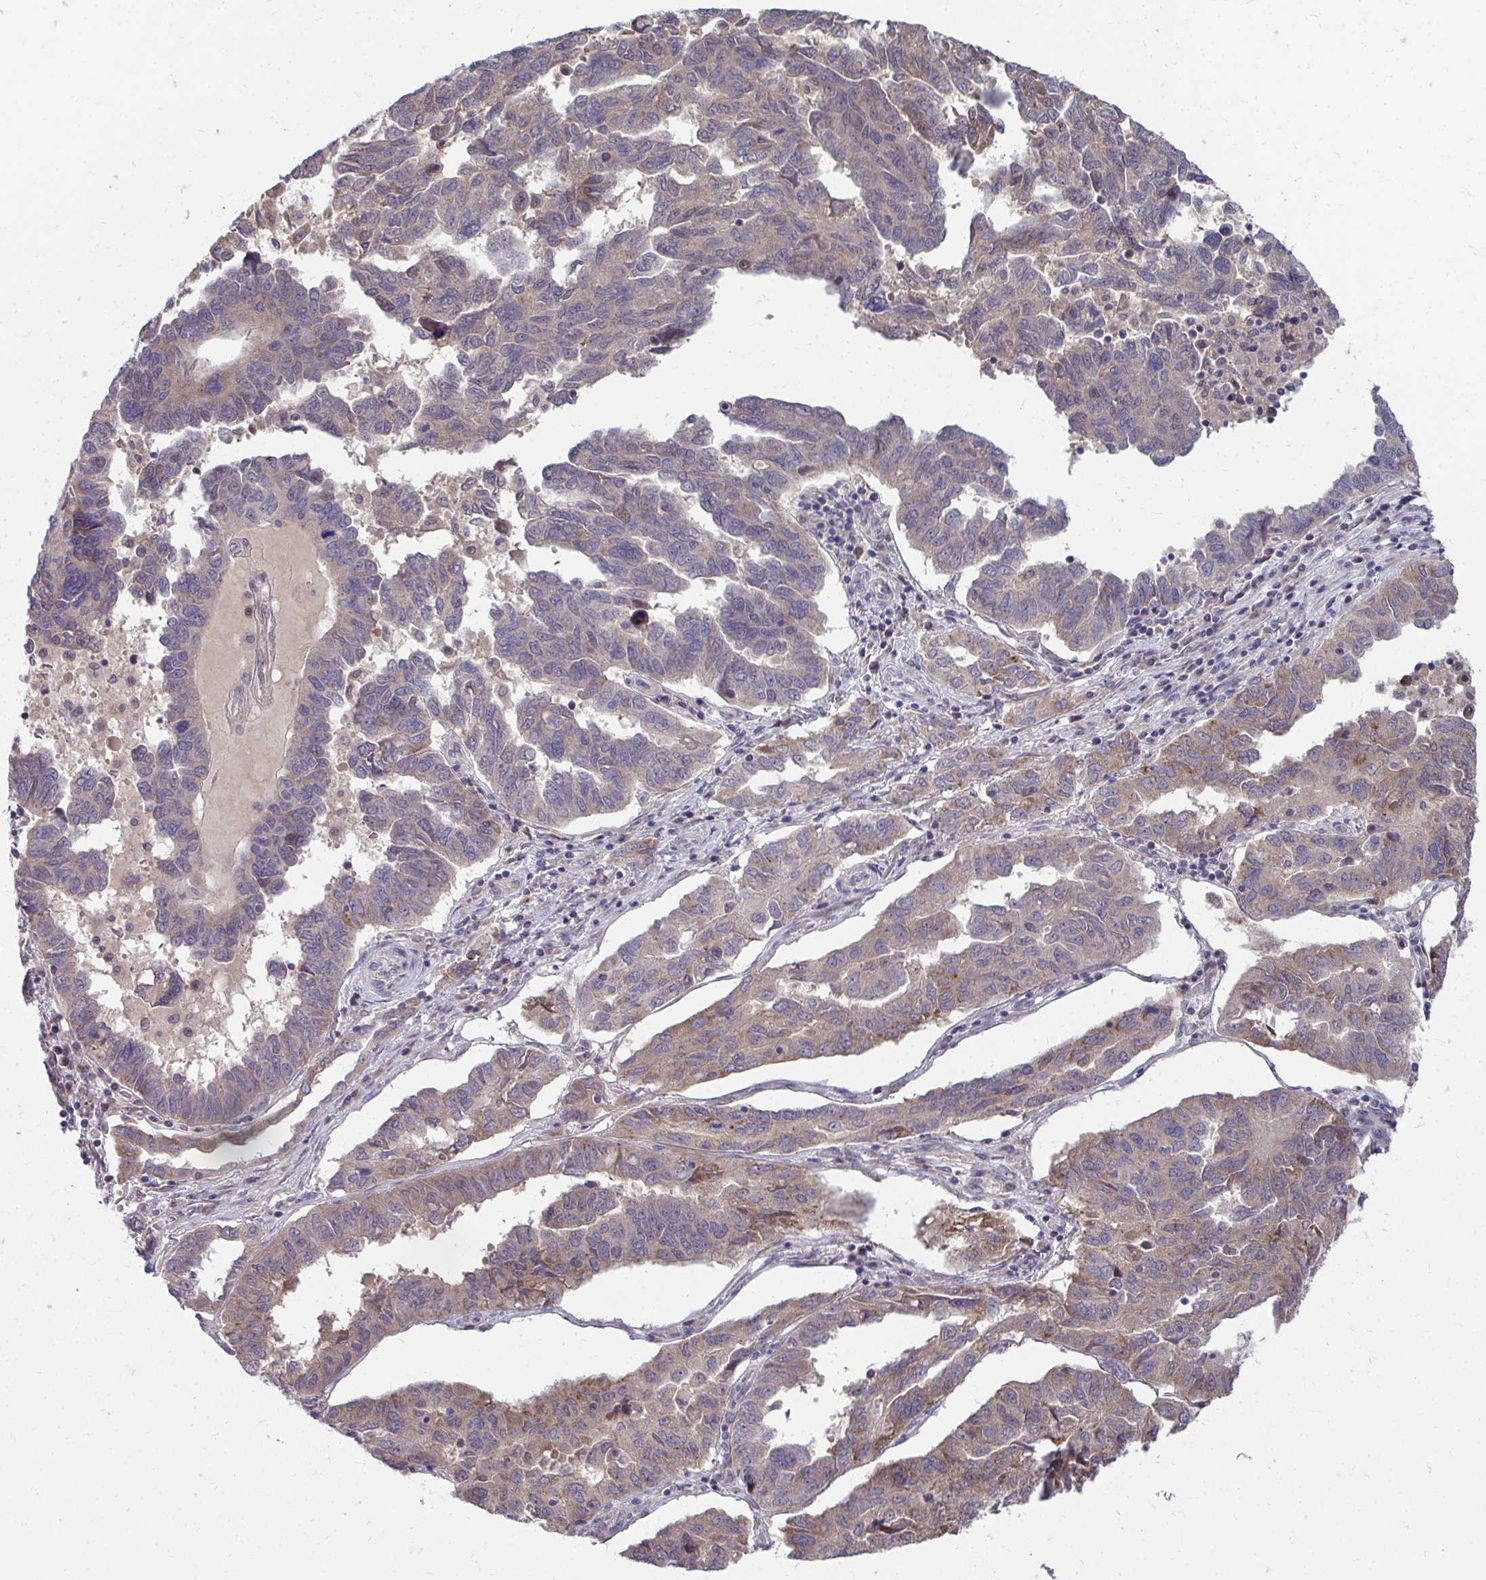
{"staining": {"intensity": "weak", "quantity": "<25%", "location": "cytoplasmic/membranous"}, "tissue": "ovarian cancer", "cell_type": "Tumor cells", "image_type": "cancer", "snomed": [{"axis": "morphology", "description": "Cystadenocarcinoma, serous, NOS"}, {"axis": "topography", "description": "Ovary"}], "caption": "This is an IHC image of human serous cystadenocarcinoma (ovarian). There is no positivity in tumor cells.", "gene": "MROH8", "patient": {"sex": "female", "age": 64}}